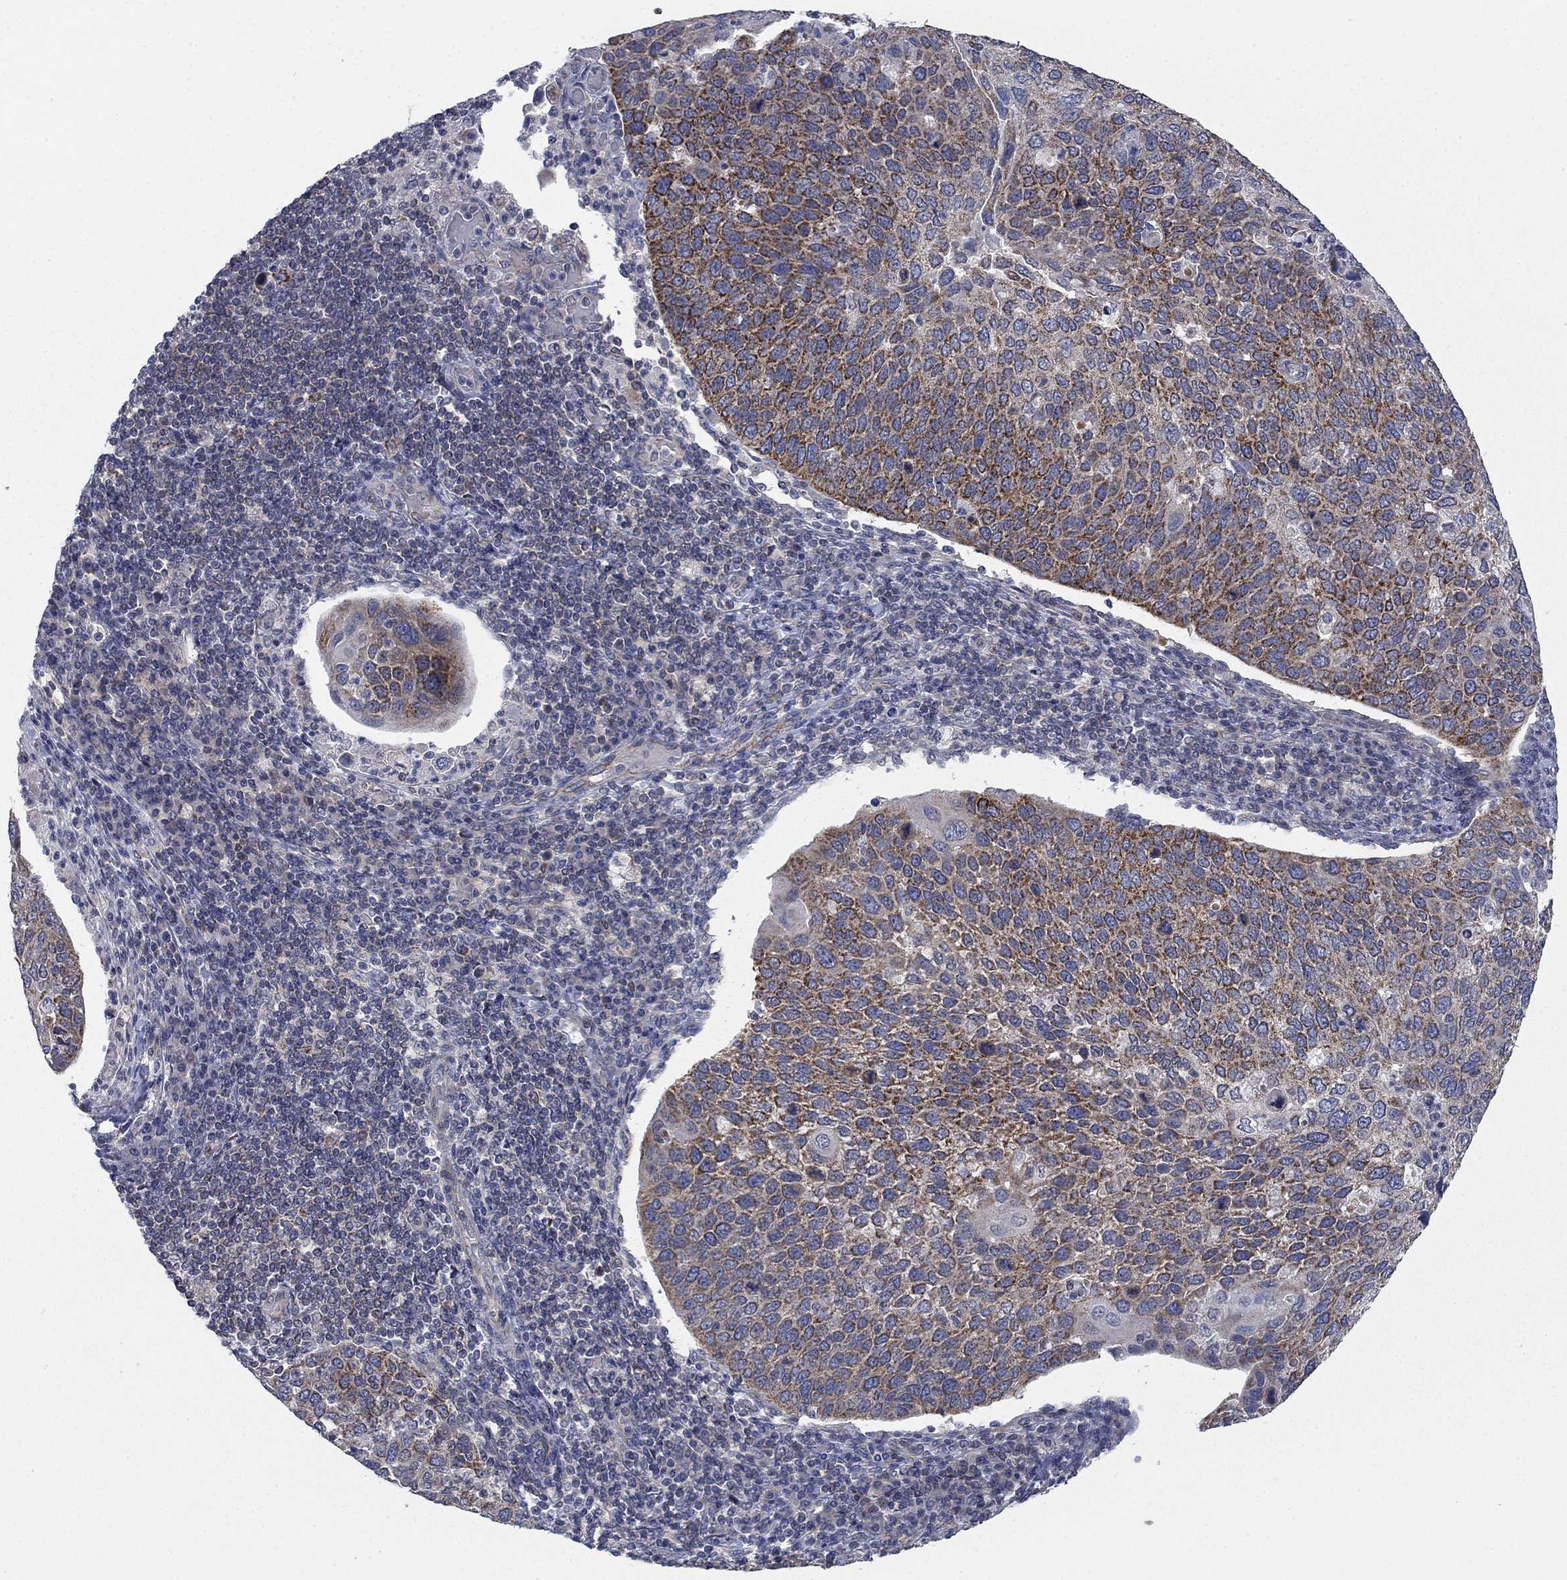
{"staining": {"intensity": "moderate", "quantity": "25%-75%", "location": "cytoplasmic/membranous"}, "tissue": "cervical cancer", "cell_type": "Tumor cells", "image_type": "cancer", "snomed": [{"axis": "morphology", "description": "Squamous cell carcinoma, NOS"}, {"axis": "topography", "description": "Cervix"}], "caption": "Squamous cell carcinoma (cervical) was stained to show a protein in brown. There is medium levels of moderate cytoplasmic/membranous staining in about 25%-75% of tumor cells.", "gene": "NME7", "patient": {"sex": "female", "age": 54}}